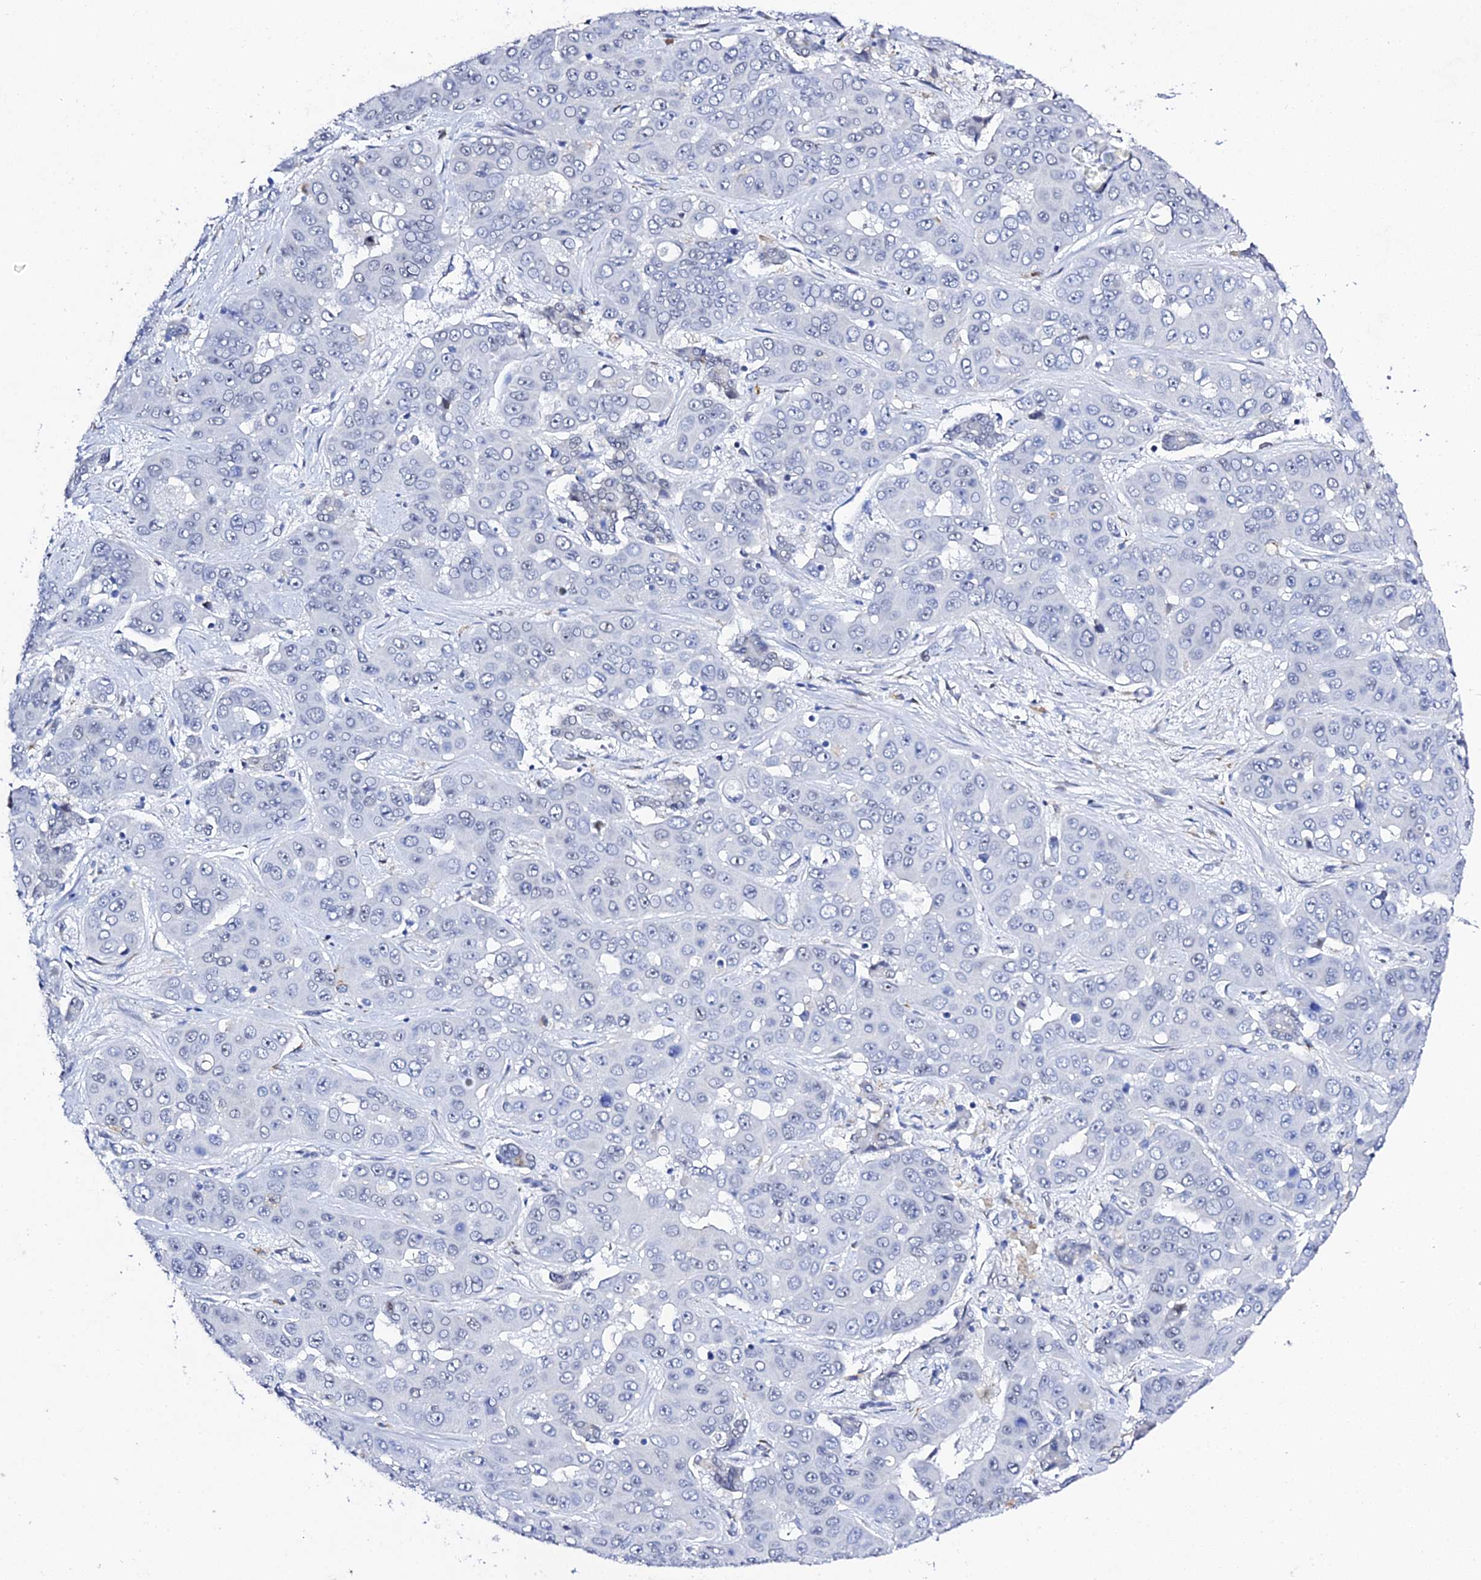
{"staining": {"intensity": "negative", "quantity": "none", "location": "none"}, "tissue": "liver cancer", "cell_type": "Tumor cells", "image_type": "cancer", "snomed": [{"axis": "morphology", "description": "Cholangiocarcinoma"}, {"axis": "topography", "description": "Liver"}], "caption": "Tumor cells show no significant protein expression in cholangiocarcinoma (liver). (DAB (3,3'-diaminobenzidine) IHC, high magnification).", "gene": "POFUT2", "patient": {"sex": "female", "age": 52}}